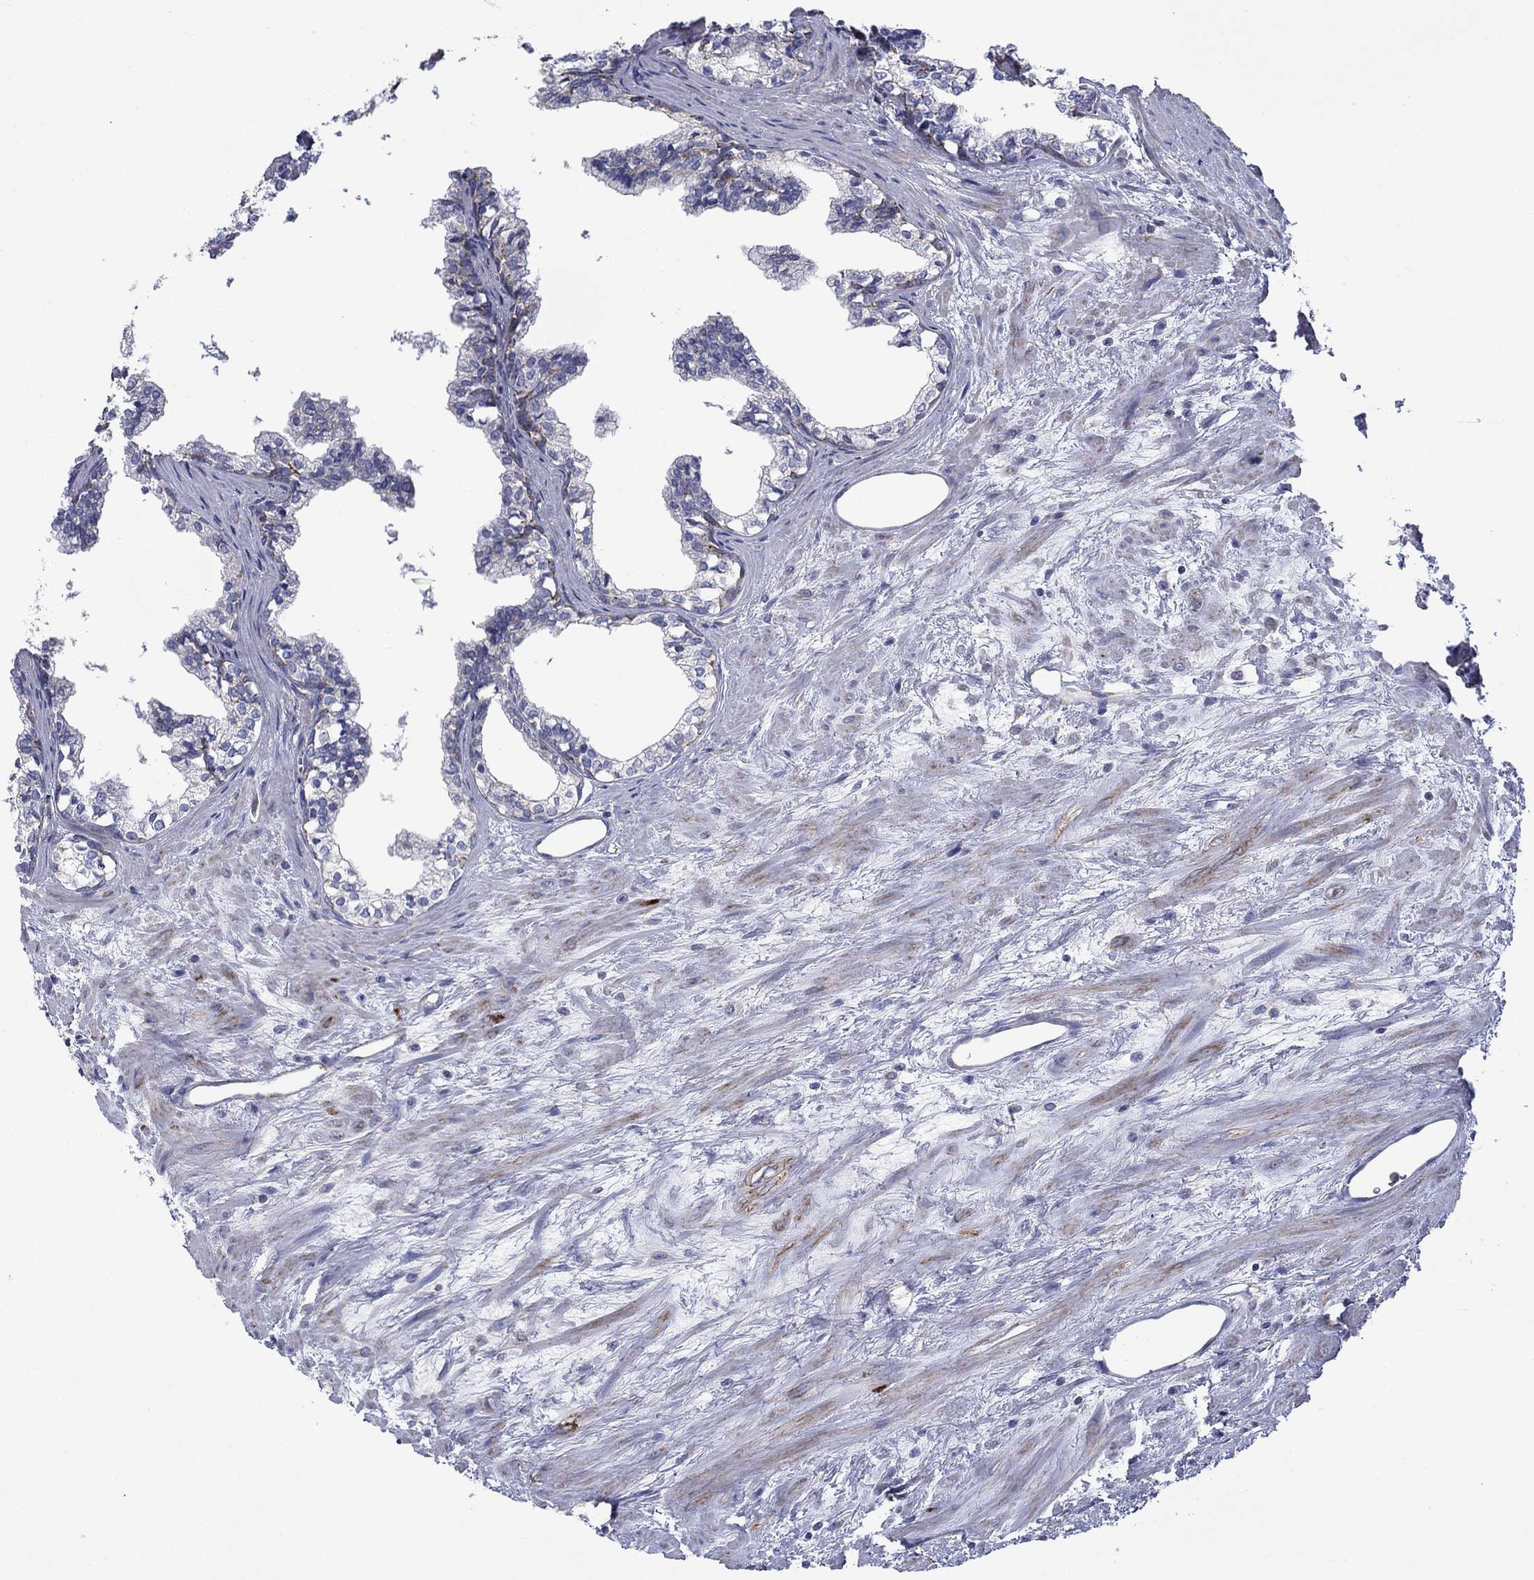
{"staining": {"intensity": "negative", "quantity": "none", "location": "none"}, "tissue": "prostate cancer", "cell_type": "Tumor cells", "image_type": "cancer", "snomed": [{"axis": "morphology", "description": "Adenocarcinoma, NOS"}, {"axis": "topography", "description": "Prostate and seminal vesicle, NOS"}], "caption": "Prostate cancer (adenocarcinoma) was stained to show a protein in brown. There is no significant staining in tumor cells.", "gene": "CISD1", "patient": {"sex": "male", "age": 63}}